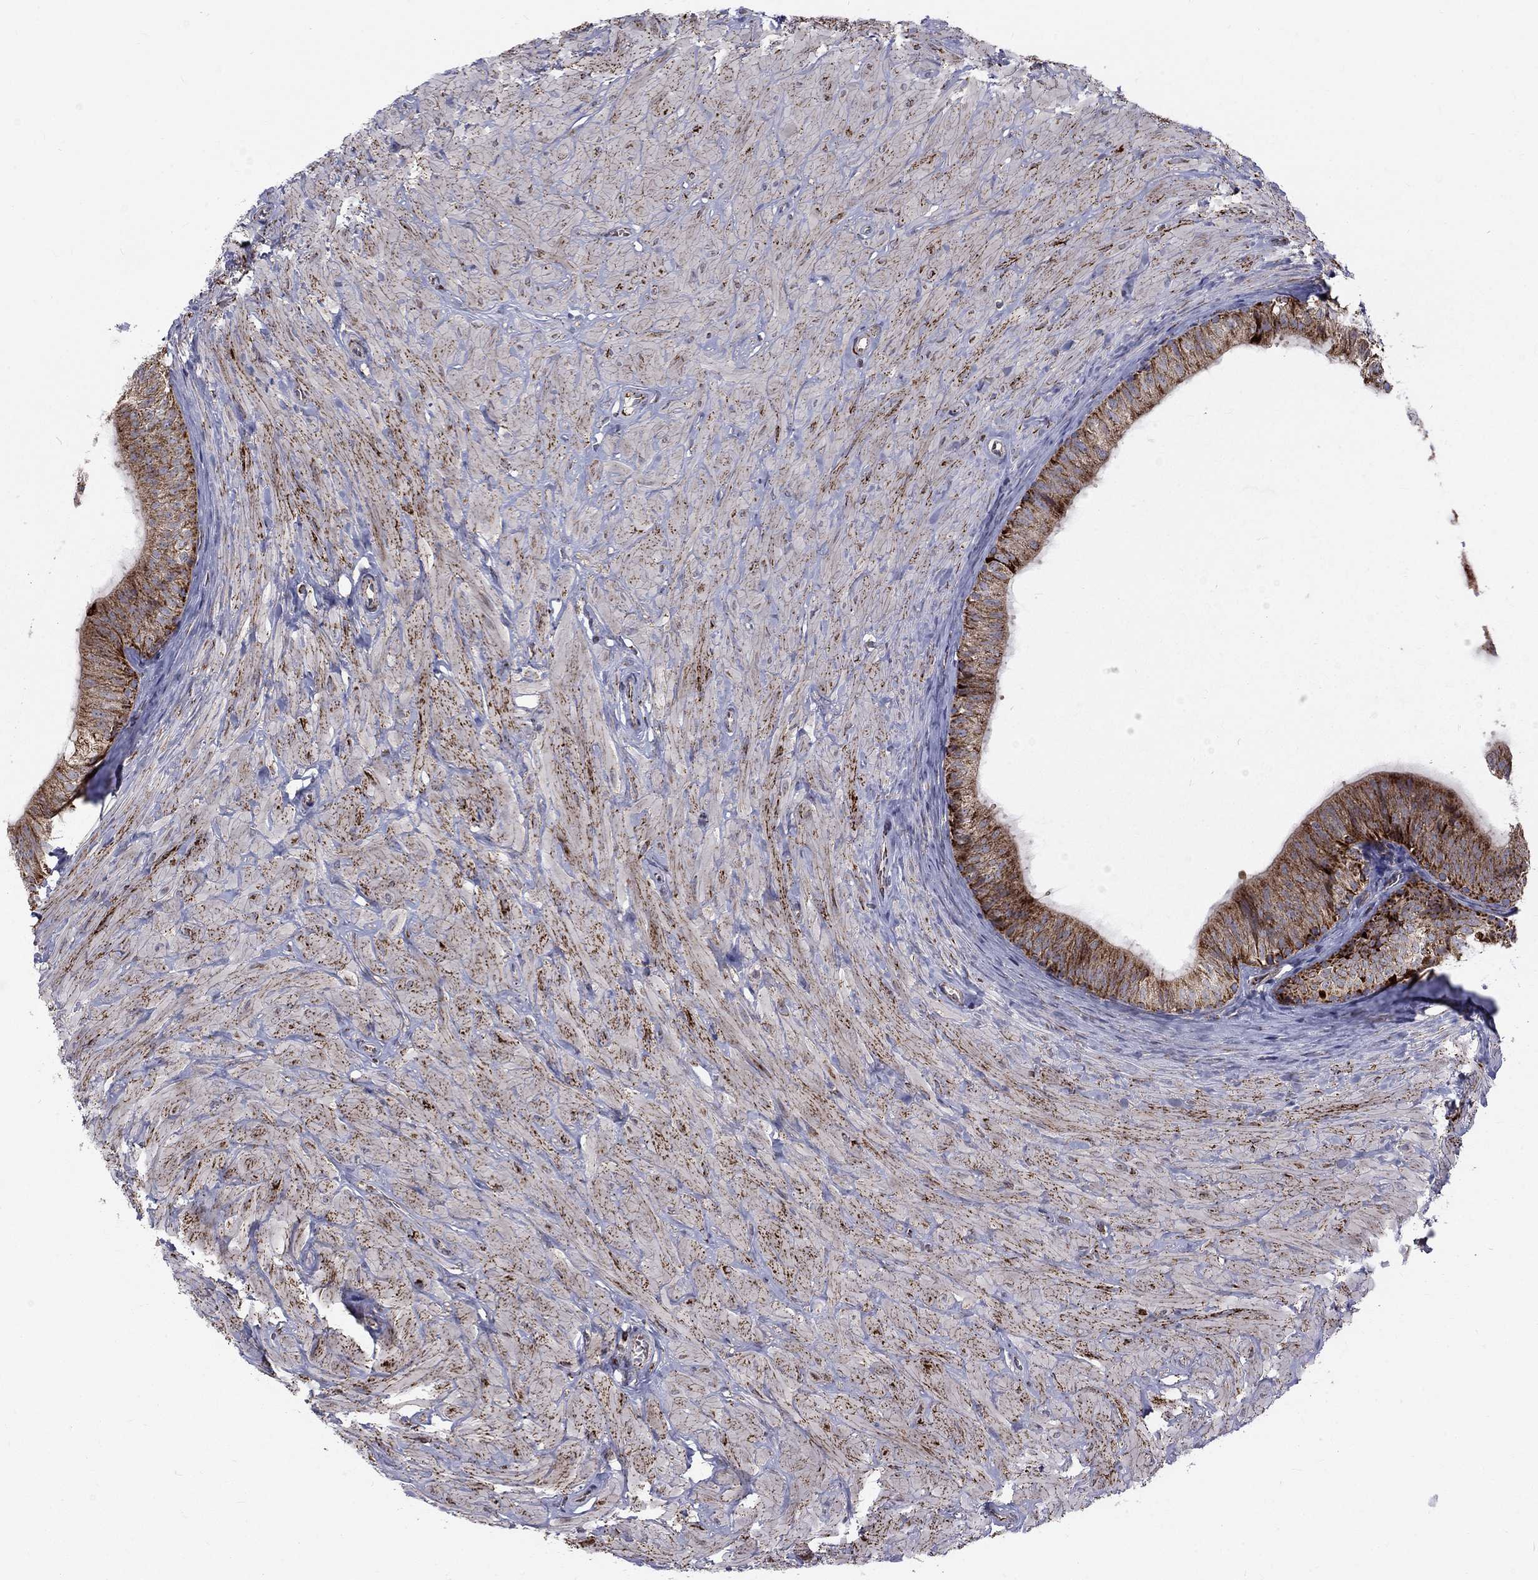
{"staining": {"intensity": "strong", "quantity": "25%-75%", "location": "cytoplasmic/membranous"}, "tissue": "epididymis", "cell_type": "Glandular cells", "image_type": "normal", "snomed": [{"axis": "morphology", "description": "Normal tissue, NOS"}, {"axis": "topography", "description": "Epididymis"}, {"axis": "topography", "description": "Vas deferens"}], "caption": "High-power microscopy captured an immunohistochemistry photomicrograph of benign epididymis, revealing strong cytoplasmic/membranous expression in about 25%-75% of glandular cells.", "gene": "ALDH1B1", "patient": {"sex": "male", "age": 23}}